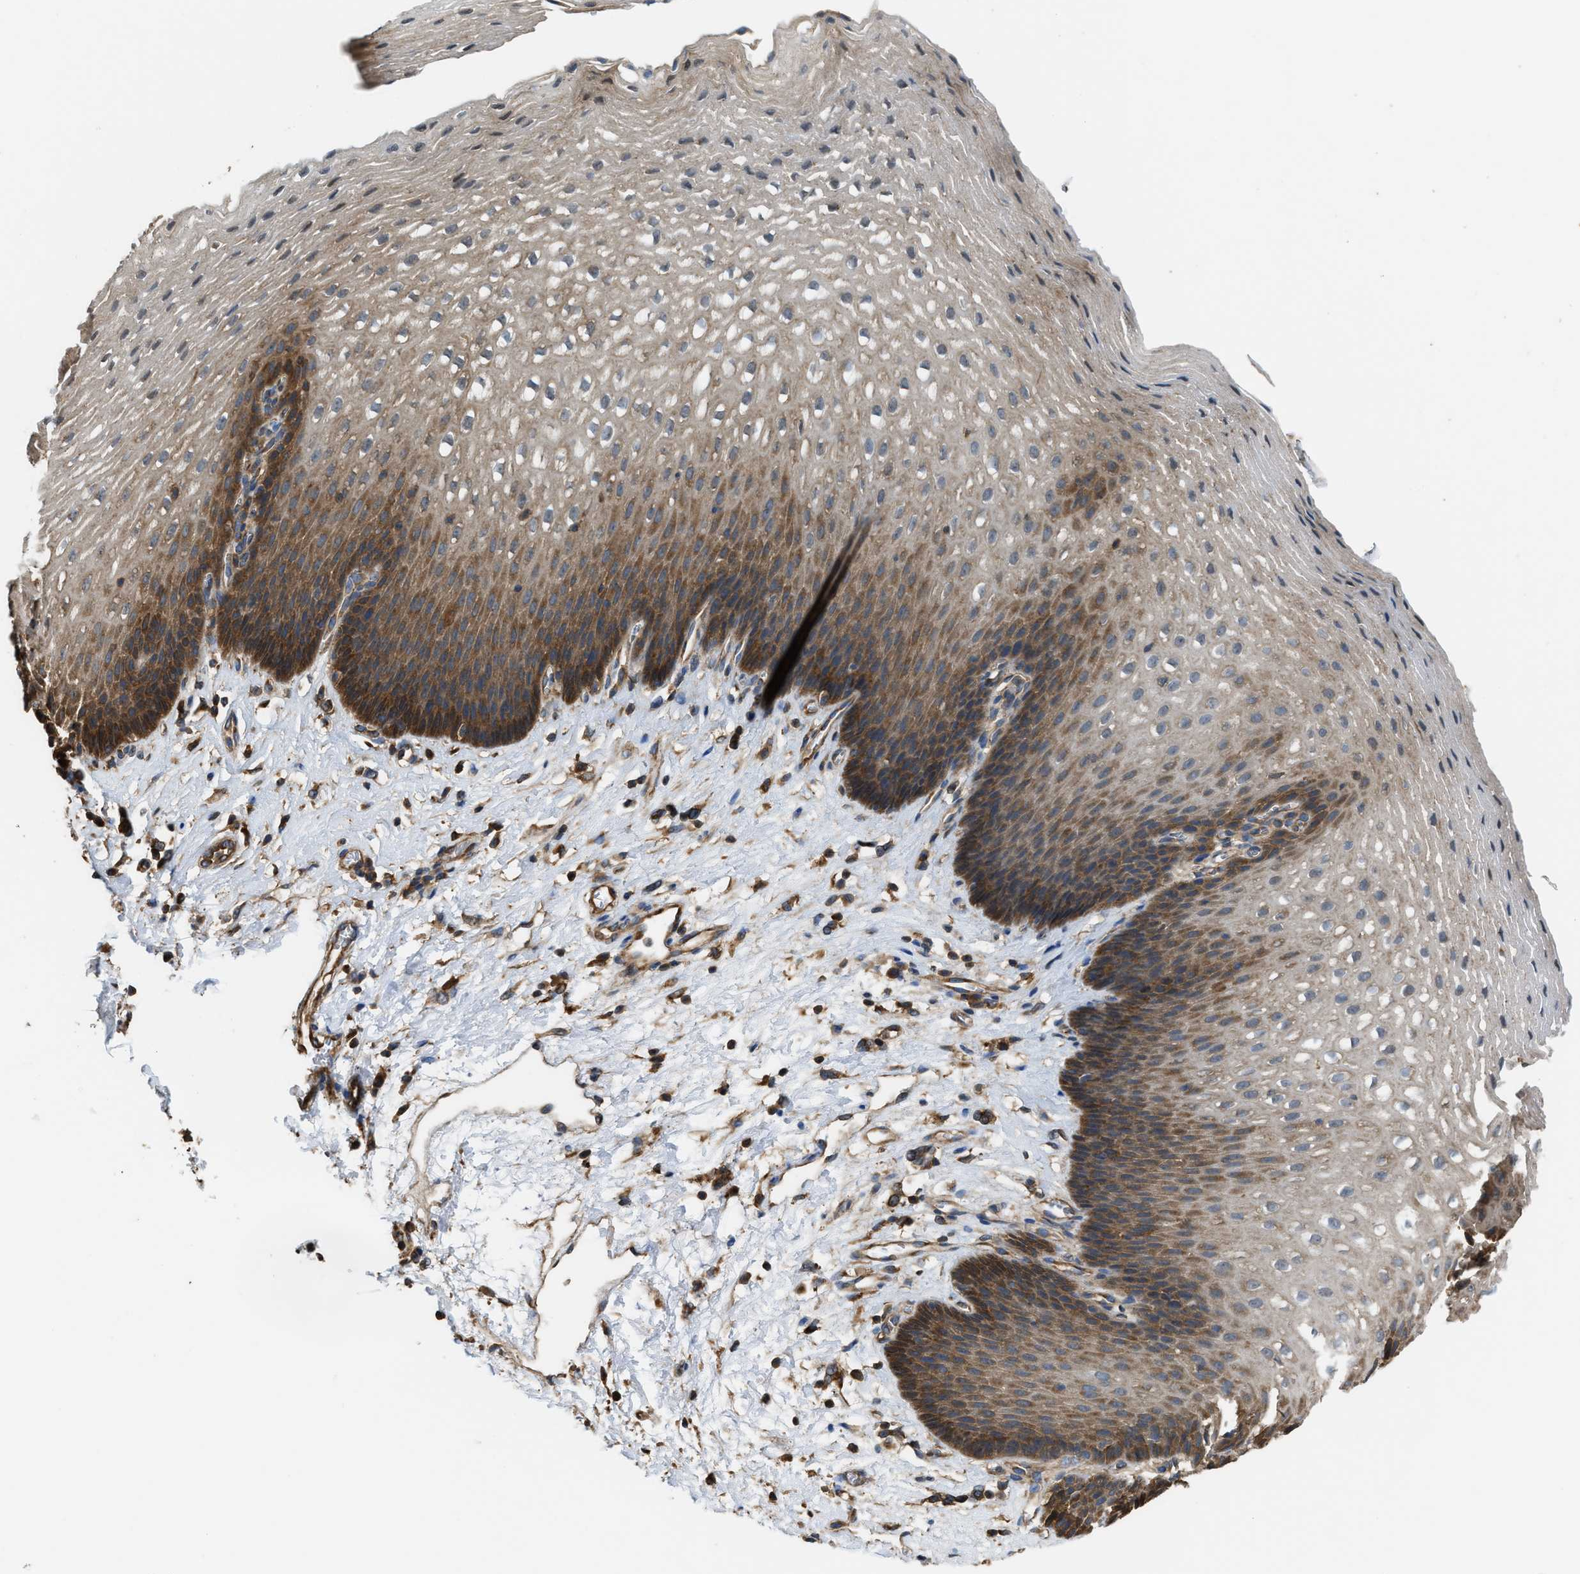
{"staining": {"intensity": "moderate", "quantity": "25%-75%", "location": "cytoplasmic/membranous"}, "tissue": "esophagus", "cell_type": "Squamous epithelial cells", "image_type": "normal", "snomed": [{"axis": "morphology", "description": "Normal tissue, NOS"}, {"axis": "topography", "description": "Esophagus"}], "caption": "This histopathology image exhibits immunohistochemistry staining of unremarkable human esophagus, with medium moderate cytoplasmic/membranous positivity in approximately 25%-75% of squamous epithelial cells.", "gene": "ATIC", "patient": {"sex": "male", "age": 48}}